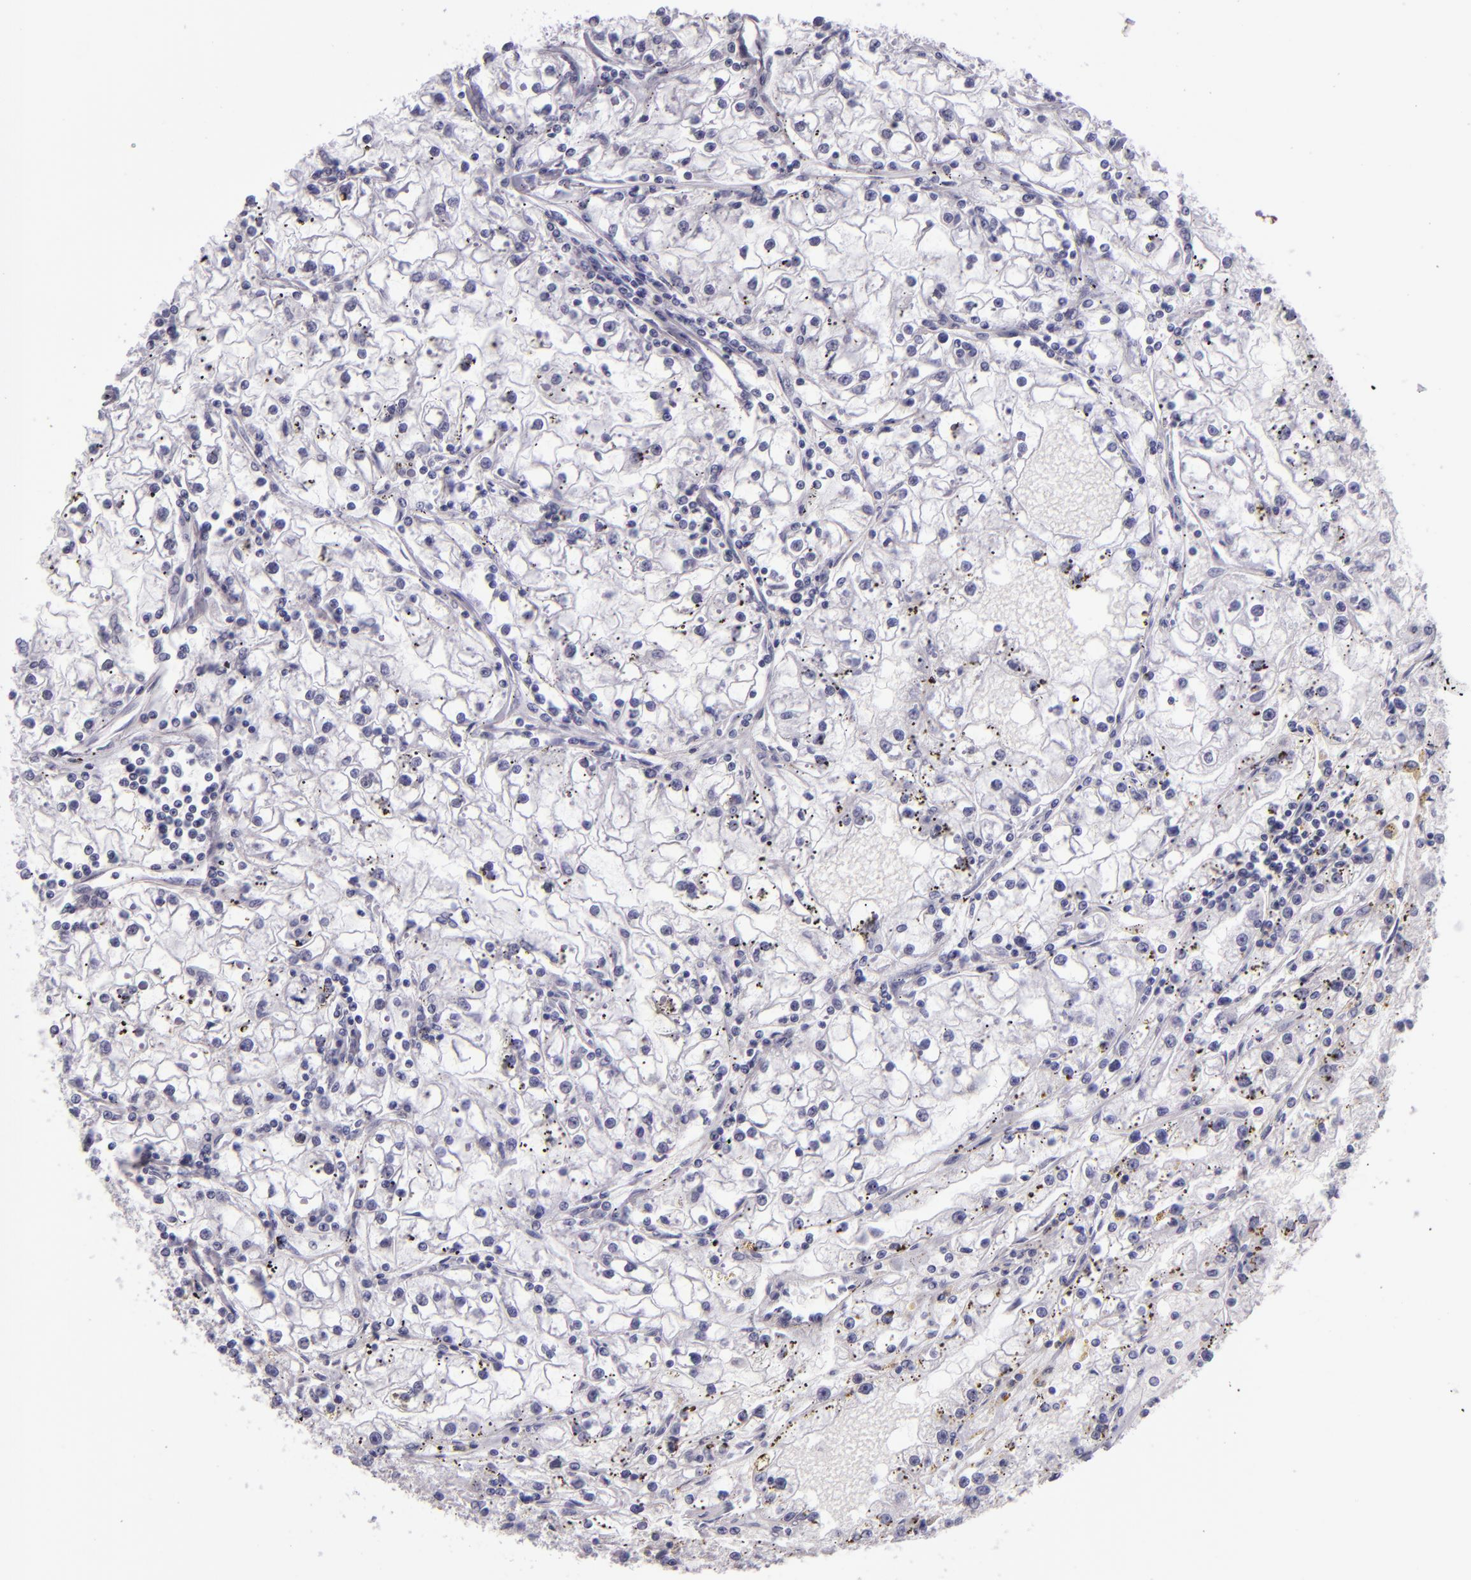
{"staining": {"intensity": "negative", "quantity": "none", "location": "none"}, "tissue": "renal cancer", "cell_type": "Tumor cells", "image_type": "cancer", "snomed": [{"axis": "morphology", "description": "Adenocarcinoma, NOS"}, {"axis": "topography", "description": "Kidney"}], "caption": "A photomicrograph of human renal adenocarcinoma is negative for staining in tumor cells.", "gene": "SNCB", "patient": {"sex": "male", "age": 56}}